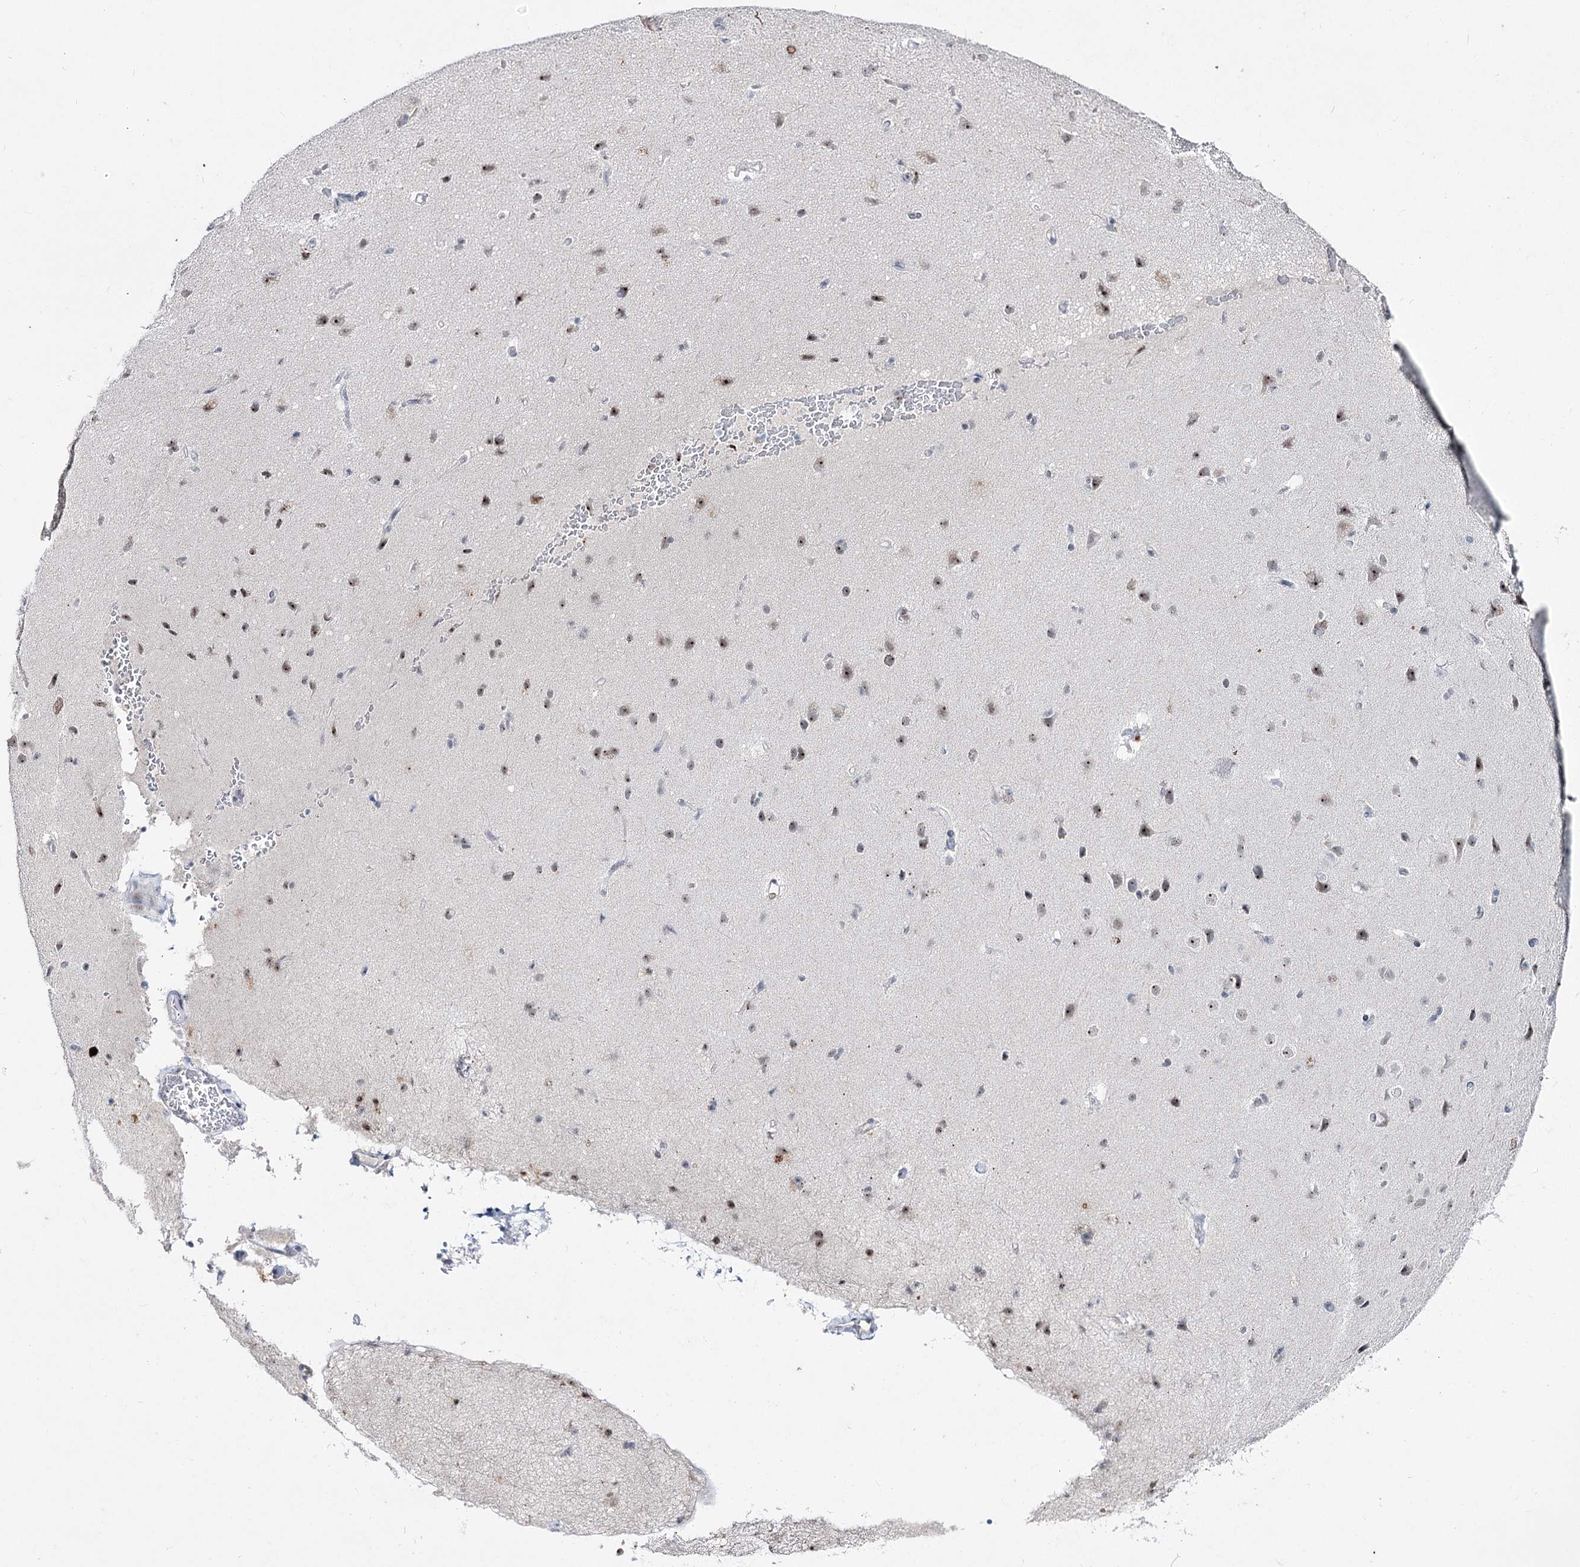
{"staining": {"intensity": "negative", "quantity": "none", "location": "none"}, "tissue": "cerebral cortex", "cell_type": "Endothelial cells", "image_type": "normal", "snomed": [{"axis": "morphology", "description": "Normal tissue, NOS"}, {"axis": "topography", "description": "Cerebral cortex"}], "caption": "IHC histopathology image of unremarkable human cerebral cortex stained for a protein (brown), which reveals no expression in endothelial cells.", "gene": "DDX50", "patient": {"sex": "male", "age": 62}}